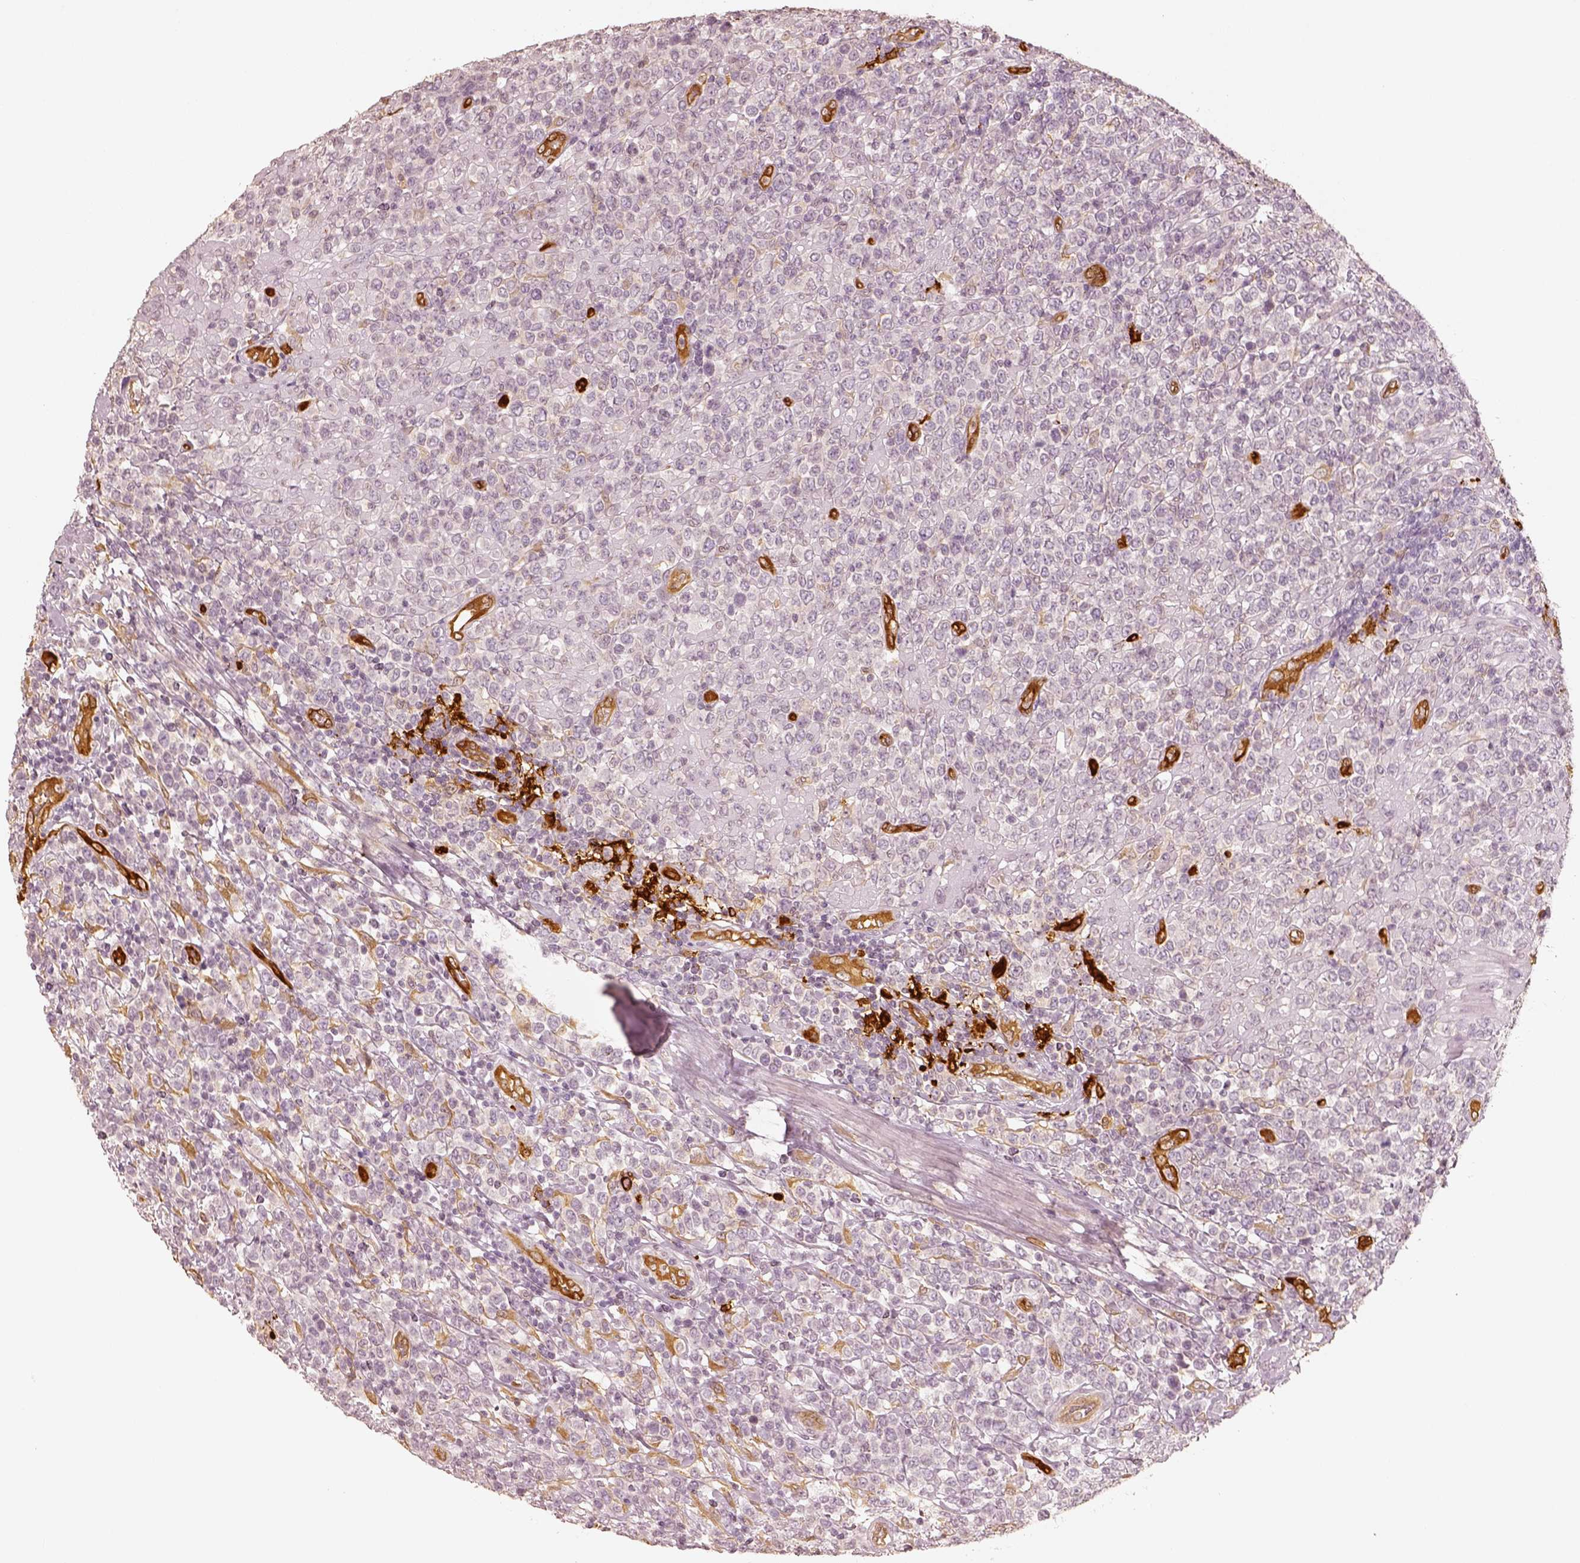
{"staining": {"intensity": "negative", "quantity": "none", "location": "none"}, "tissue": "lymphoma", "cell_type": "Tumor cells", "image_type": "cancer", "snomed": [{"axis": "morphology", "description": "Malignant lymphoma, non-Hodgkin's type, High grade"}, {"axis": "topography", "description": "Soft tissue"}], "caption": "Human lymphoma stained for a protein using immunohistochemistry shows no positivity in tumor cells.", "gene": "FSCN1", "patient": {"sex": "female", "age": 56}}